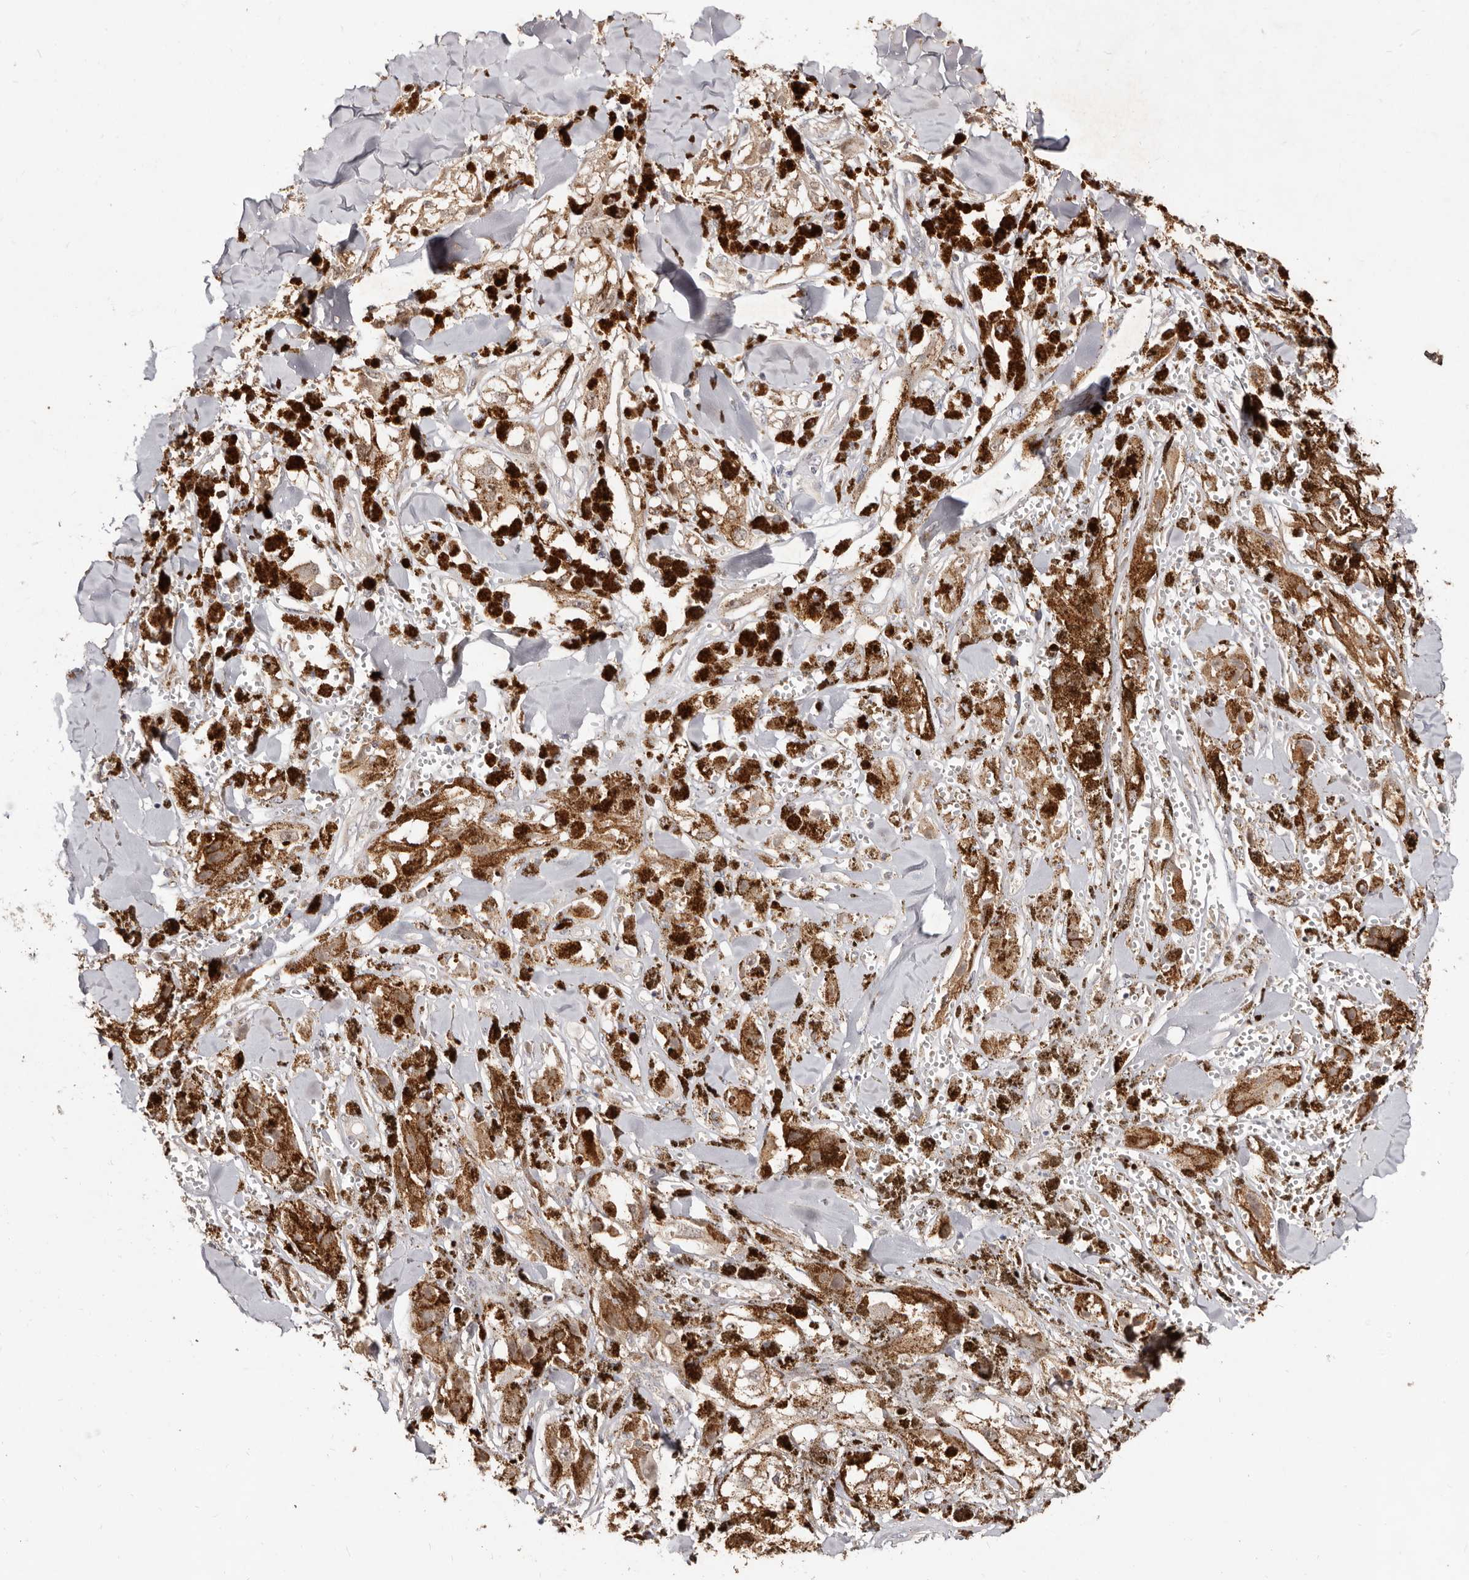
{"staining": {"intensity": "moderate", "quantity": ">75%", "location": "cytoplasmic/membranous"}, "tissue": "melanoma", "cell_type": "Tumor cells", "image_type": "cancer", "snomed": [{"axis": "morphology", "description": "Malignant melanoma, NOS"}, {"axis": "topography", "description": "Skin"}], "caption": "Approximately >75% of tumor cells in human malignant melanoma reveal moderate cytoplasmic/membranous protein positivity as visualized by brown immunohistochemical staining.", "gene": "TC2N", "patient": {"sex": "male", "age": 88}}